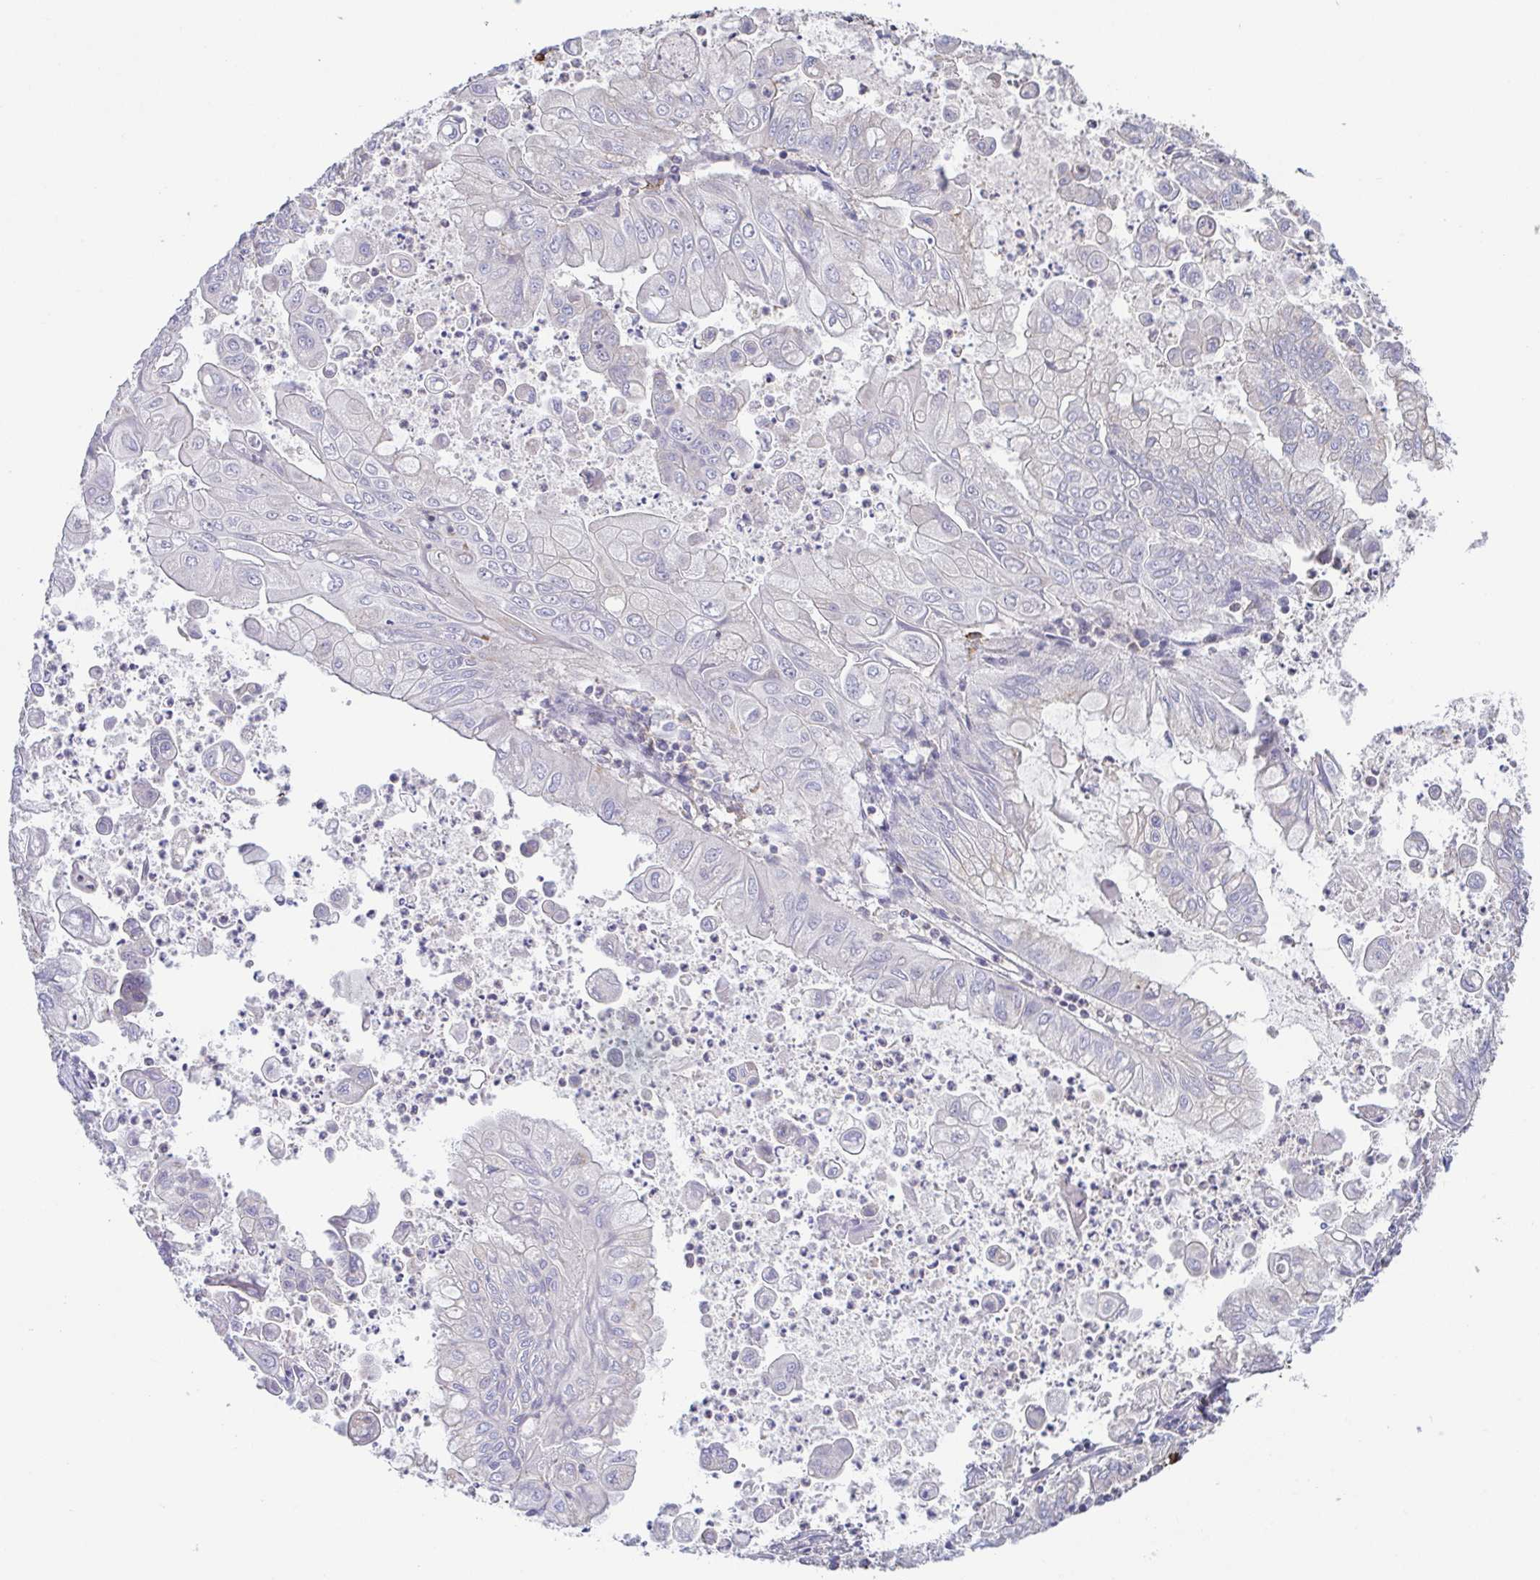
{"staining": {"intensity": "negative", "quantity": "none", "location": "none"}, "tissue": "stomach cancer", "cell_type": "Tumor cells", "image_type": "cancer", "snomed": [{"axis": "morphology", "description": "Adenocarcinoma, NOS"}, {"axis": "topography", "description": "Stomach, upper"}], "caption": "IHC micrograph of neoplastic tissue: stomach cancer (adenocarcinoma) stained with DAB (3,3'-diaminobenzidine) exhibits no significant protein positivity in tumor cells.", "gene": "PREPL", "patient": {"sex": "male", "age": 80}}